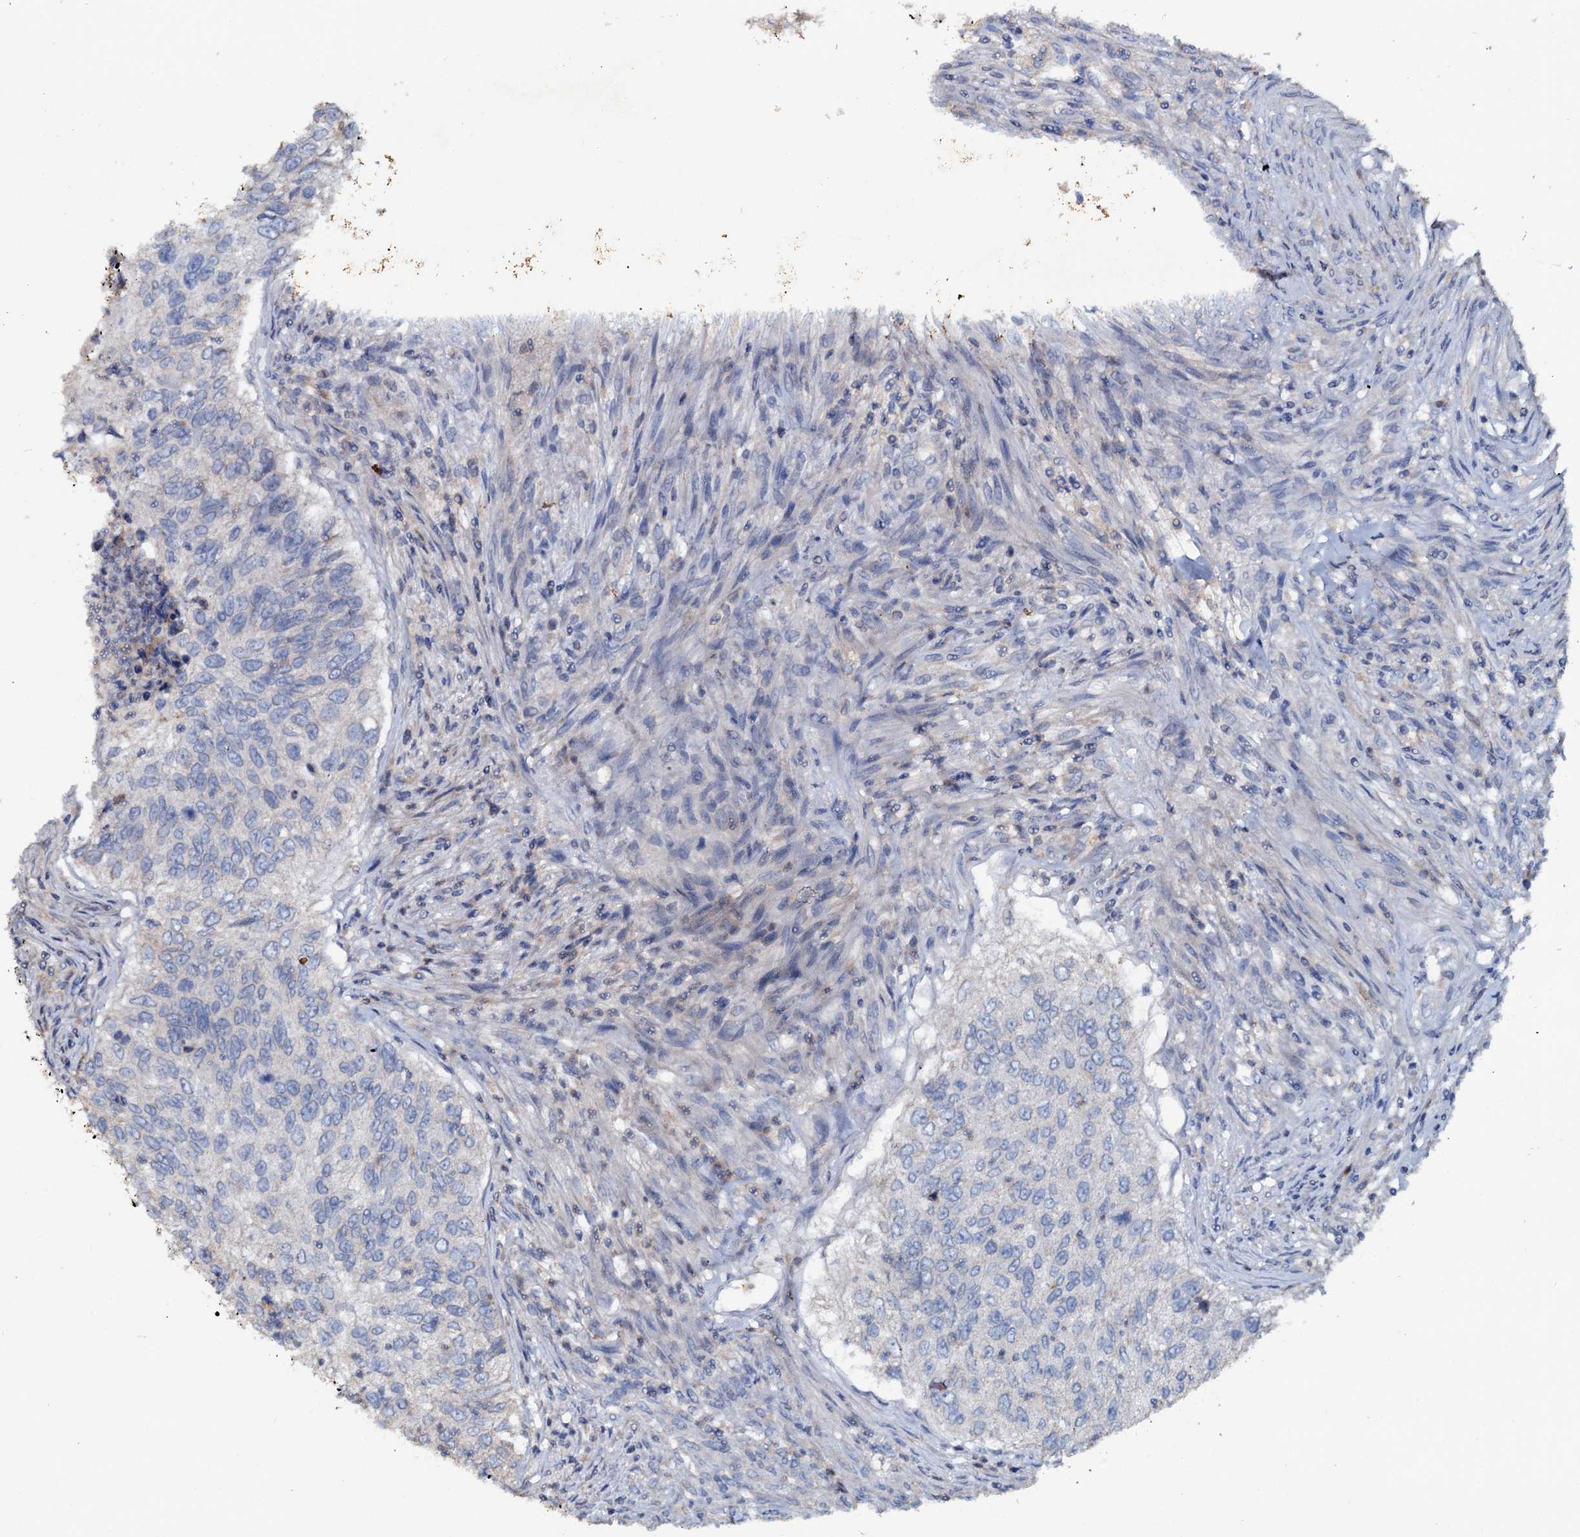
{"staining": {"intensity": "negative", "quantity": "none", "location": "none"}, "tissue": "urothelial cancer", "cell_type": "Tumor cells", "image_type": "cancer", "snomed": [{"axis": "morphology", "description": "Urothelial carcinoma, High grade"}, {"axis": "topography", "description": "Urinary bladder"}], "caption": "A high-resolution photomicrograph shows IHC staining of urothelial cancer, which exhibits no significant positivity in tumor cells.", "gene": "IL17RD", "patient": {"sex": "female", "age": 60}}